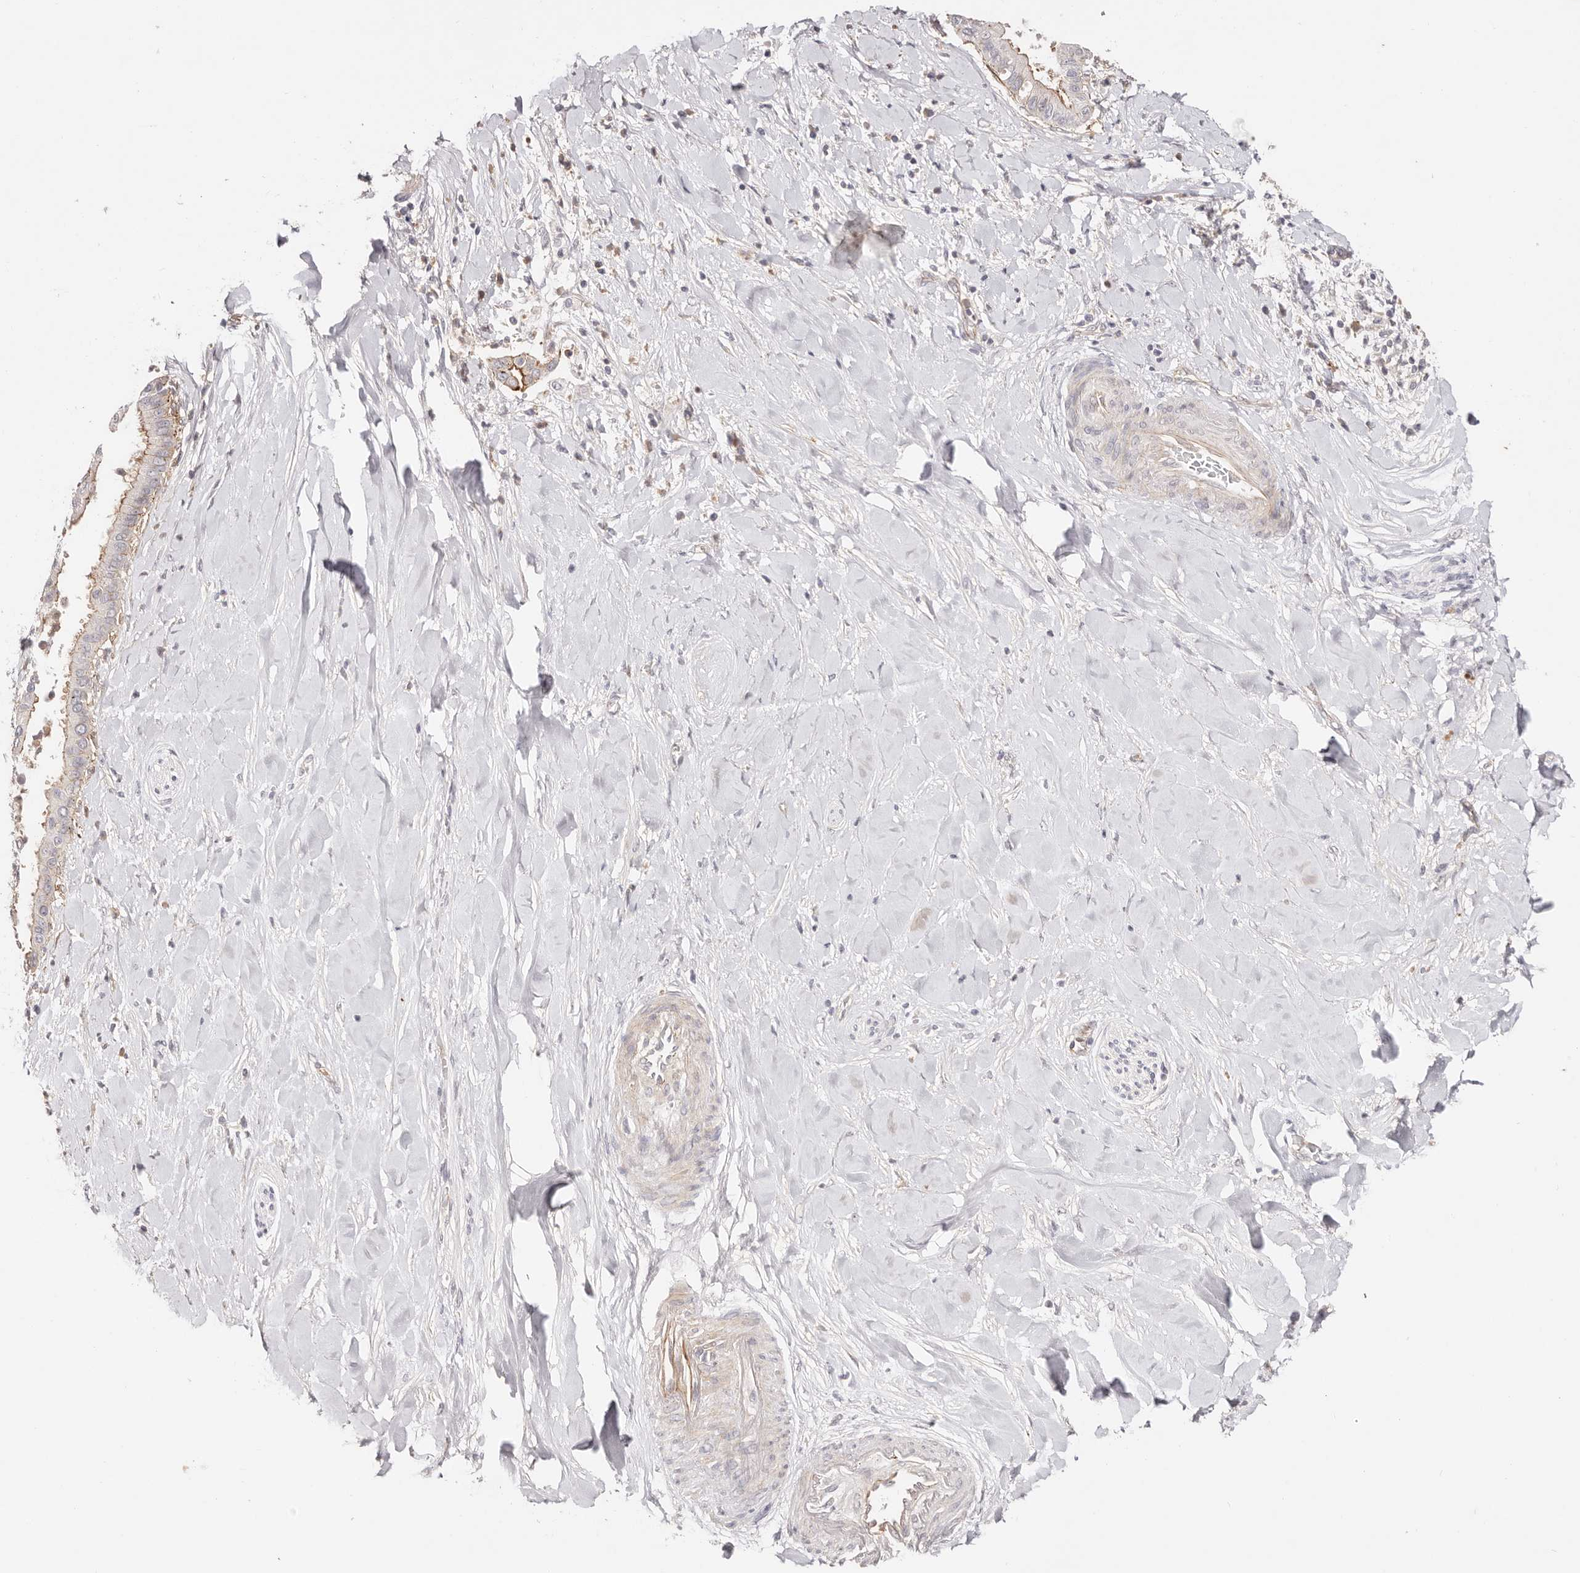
{"staining": {"intensity": "moderate", "quantity": "<25%", "location": "cytoplasmic/membranous"}, "tissue": "liver cancer", "cell_type": "Tumor cells", "image_type": "cancer", "snomed": [{"axis": "morphology", "description": "Cholangiocarcinoma"}, {"axis": "topography", "description": "Liver"}], "caption": "Liver cancer (cholangiocarcinoma) was stained to show a protein in brown. There is low levels of moderate cytoplasmic/membranous expression in approximately <25% of tumor cells.", "gene": "SLC35B2", "patient": {"sex": "female", "age": 54}}